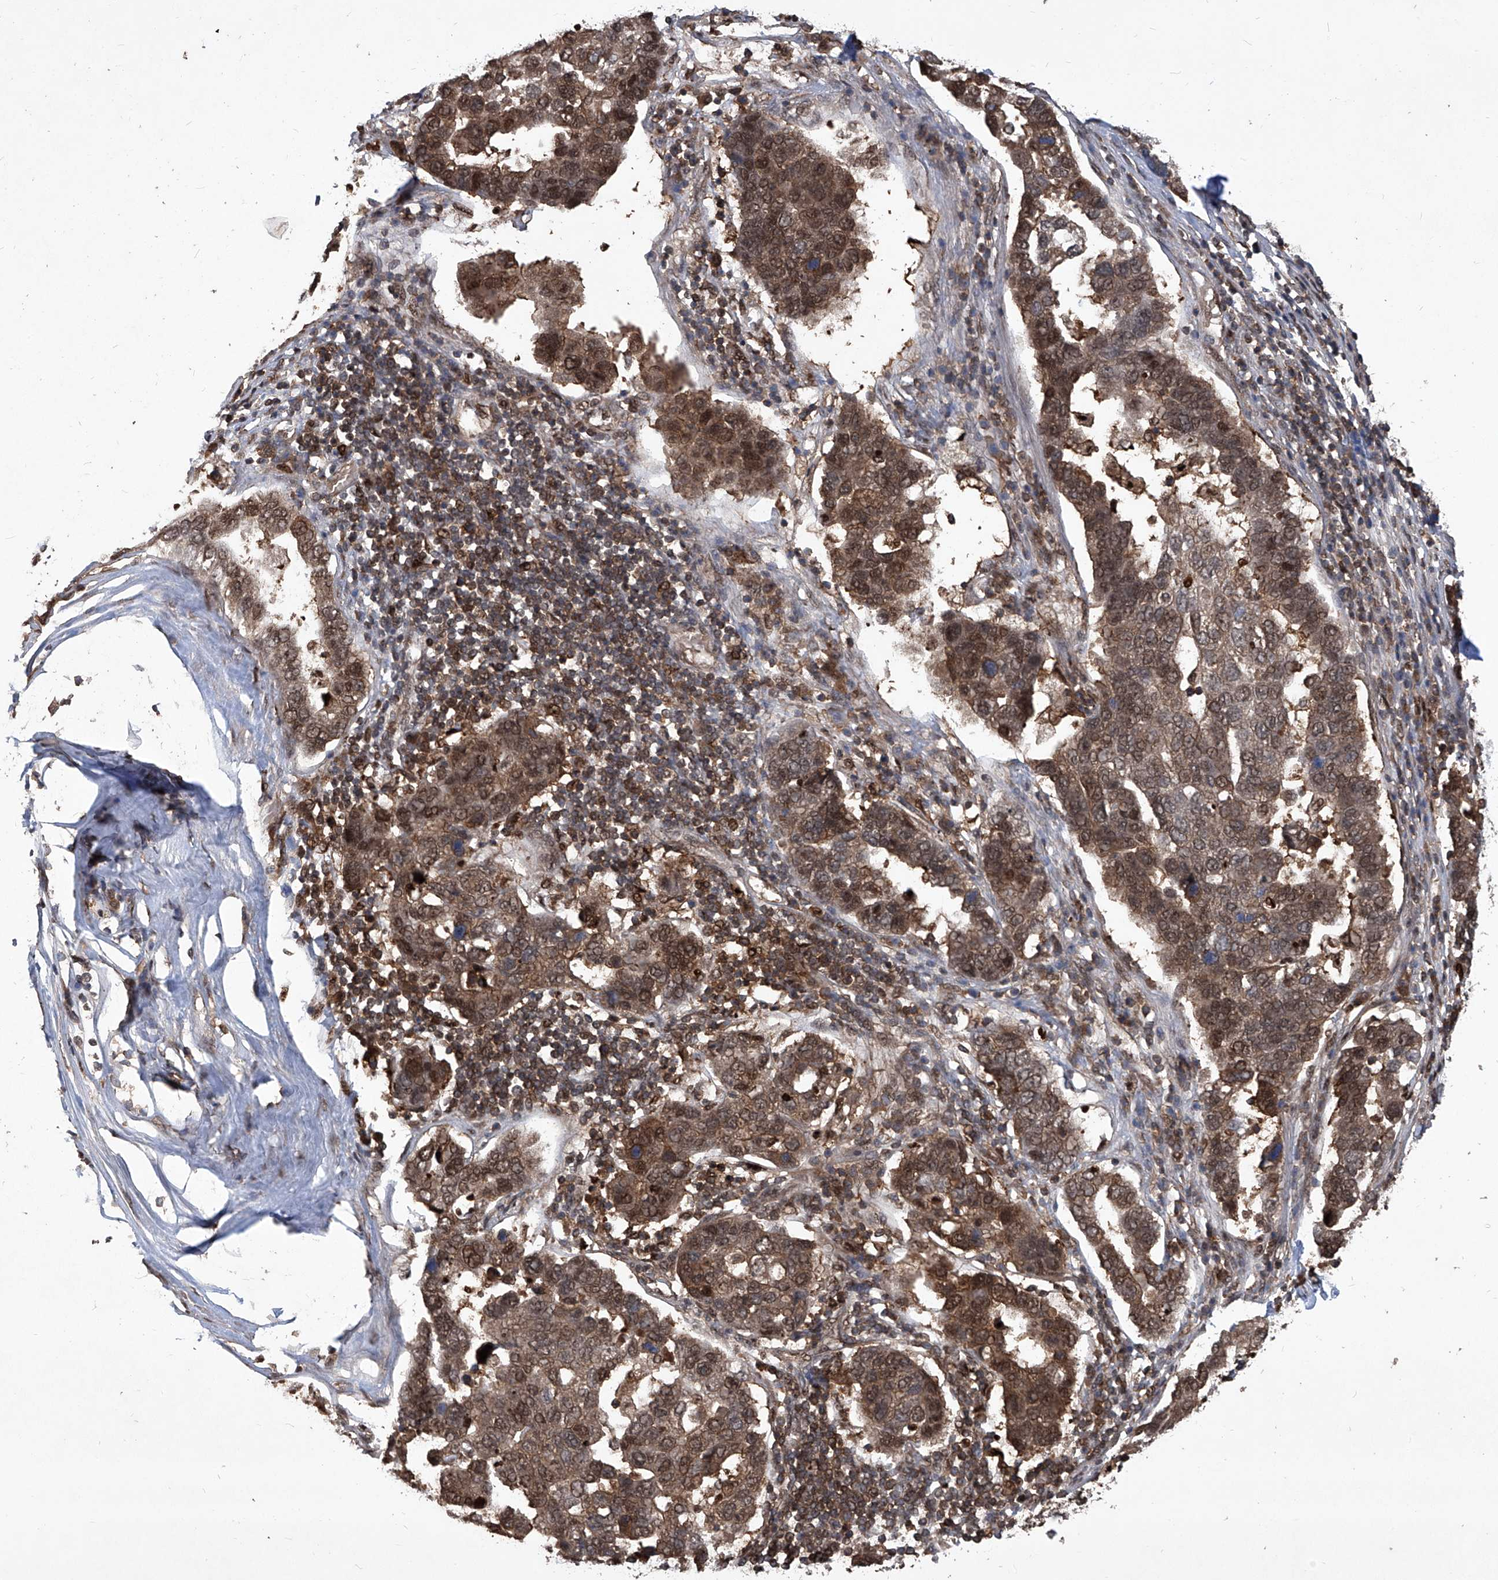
{"staining": {"intensity": "moderate", "quantity": ">75%", "location": "cytoplasmic/membranous,nuclear"}, "tissue": "pancreatic cancer", "cell_type": "Tumor cells", "image_type": "cancer", "snomed": [{"axis": "morphology", "description": "Adenocarcinoma, NOS"}, {"axis": "topography", "description": "Pancreas"}], "caption": "Immunohistochemical staining of human pancreatic cancer (adenocarcinoma) reveals medium levels of moderate cytoplasmic/membranous and nuclear protein staining in approximately >75% of tumor cells.", "gene": "PSMB1", "patient": {"sex": "female", "age": 61}}